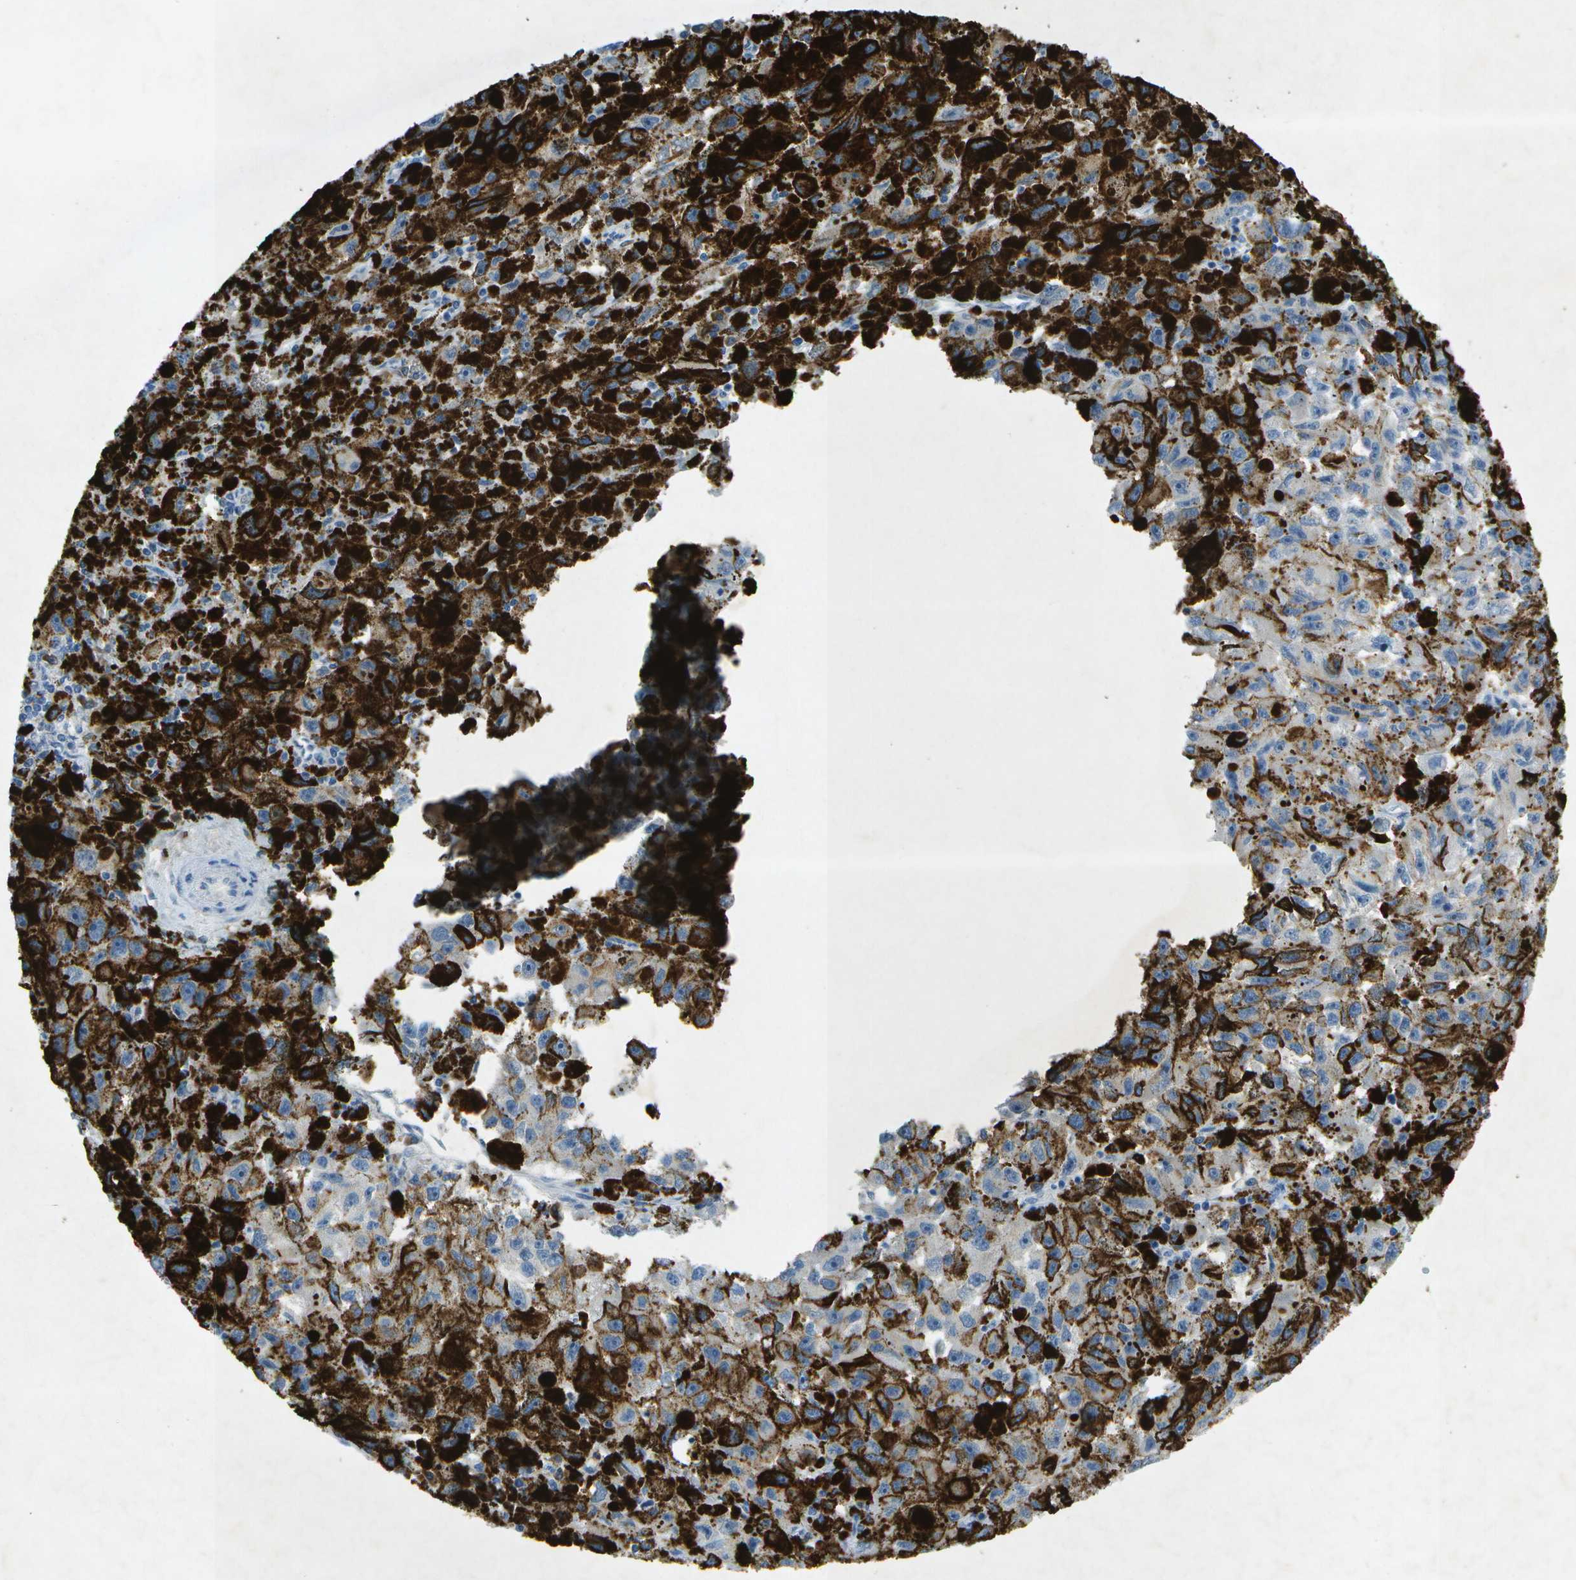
{"staining": {"intensity": "weak", "quantity": "25%-75%", "location": "cytoplasmic/membranous"}, "tissue": "melanoma", "cell_type": "Tumor cells", "image_type": "cancer", "snomed": [{"axis": "morphology", "description": "Malignant melanoma, NOS"}, {"axis": "topography", "description": "Skin"}], "caption": "An image showing weak cytoplasmic/membranous expression in approximately 25%-75% of tumor cells in melanoma, as visualized by brown immunohistochemical staining.", "gene": "WNK2", "patient": {"sex": "female", "age": 104}}